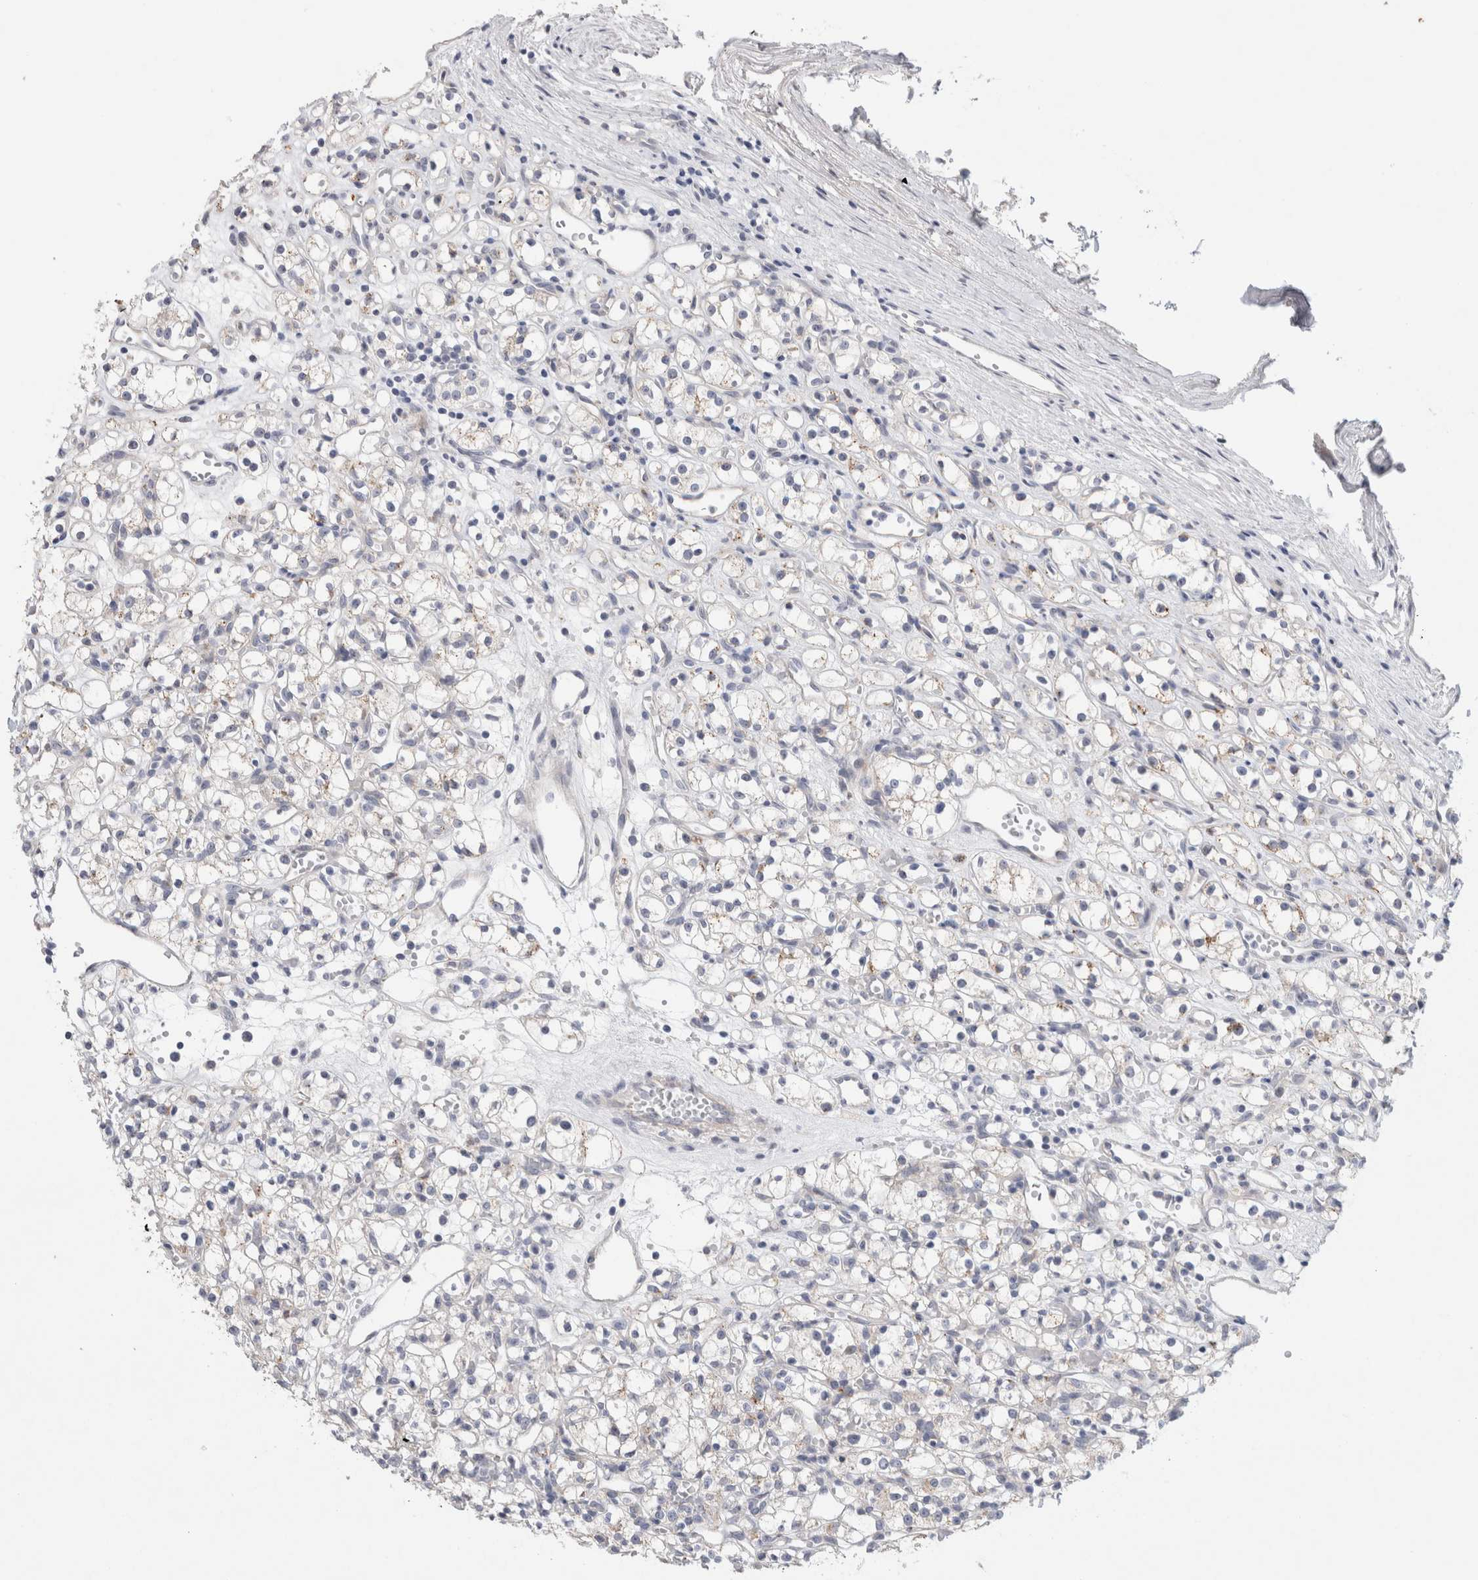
{"staining": {"intensity": "negative", "quantity": "none", "location": "none"}, "tissue": "renal cancer", "cell_type": "Tumor cells", "image_type": "cancer", "snomed": [{"axis": "morphology", "description": "Adenocarcinoma, NOS"}, {"axis": "topography", "description": "Kidney"}], "caption": "The immunohistochemistry histopathology image has no significant positivity in tumor cells of renal adenocarcinoma tissue.", "gene": "GAA", "patient": {"sex": "female", "age": 59}}